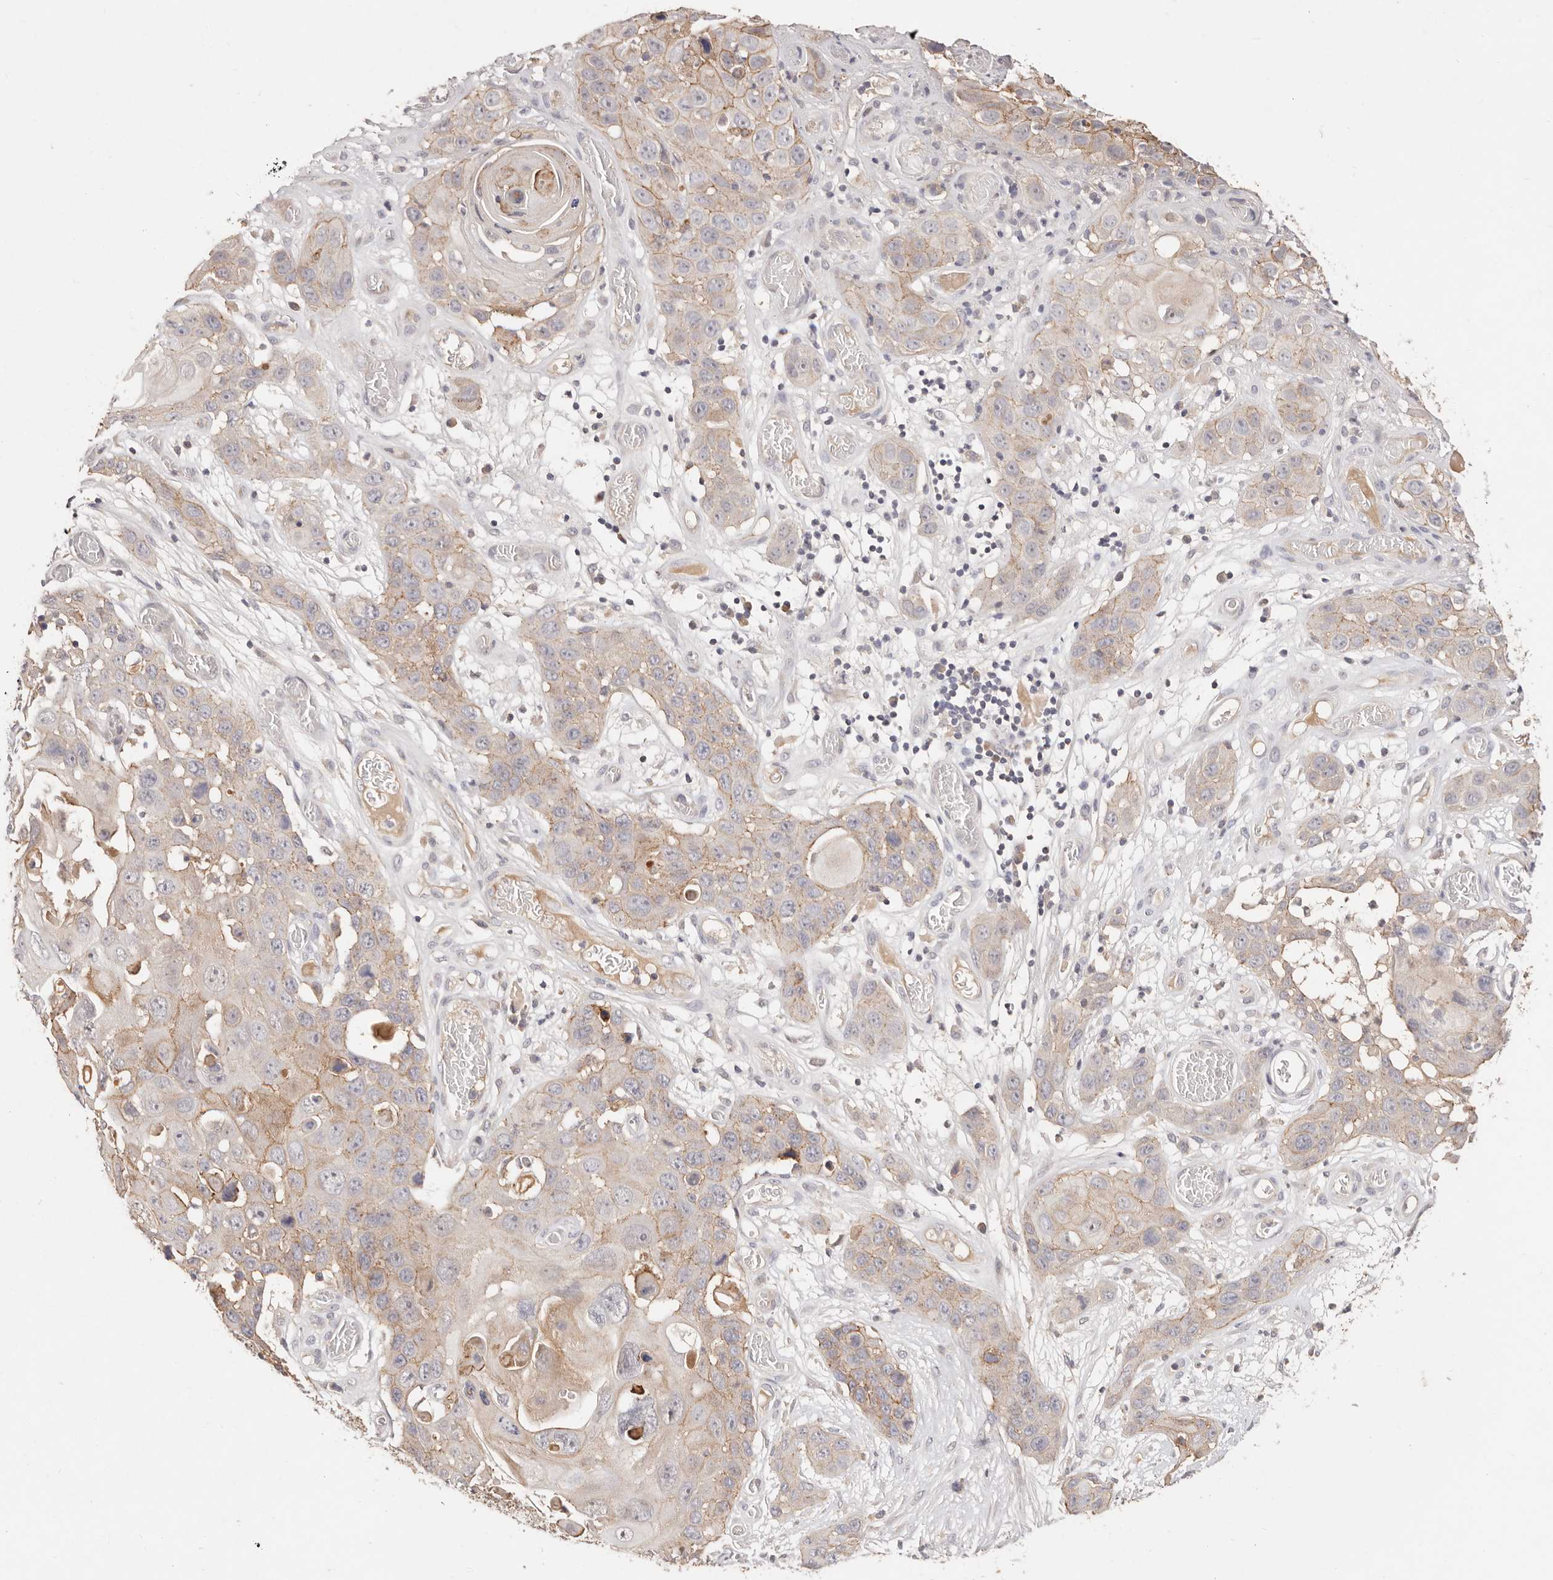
{"staining": {"intensity": "weak", "quantity": "<25%", "location": "cytoplasmic/membranous"}, "tissue": "skin cancer", "cell_type": "Tumor cells", "image_type": "cancer", "snomed": [{"axis": "morphology", "description": "Squamous cell carcinoma, NOS"}, {"axis": "topography", "description": "Skin"}], "caption": "A high-resolution image shows immunohistochemistry staining of skin cancer (squamous cell carcinoma), which exhibits no significant expression in tumor cells. The staining is performed using DAB brown chromogen with nuclei counter-stained in using hematoxylin.", "gene": "CXADR", "patient": {"sex": "male", "age": 55}}